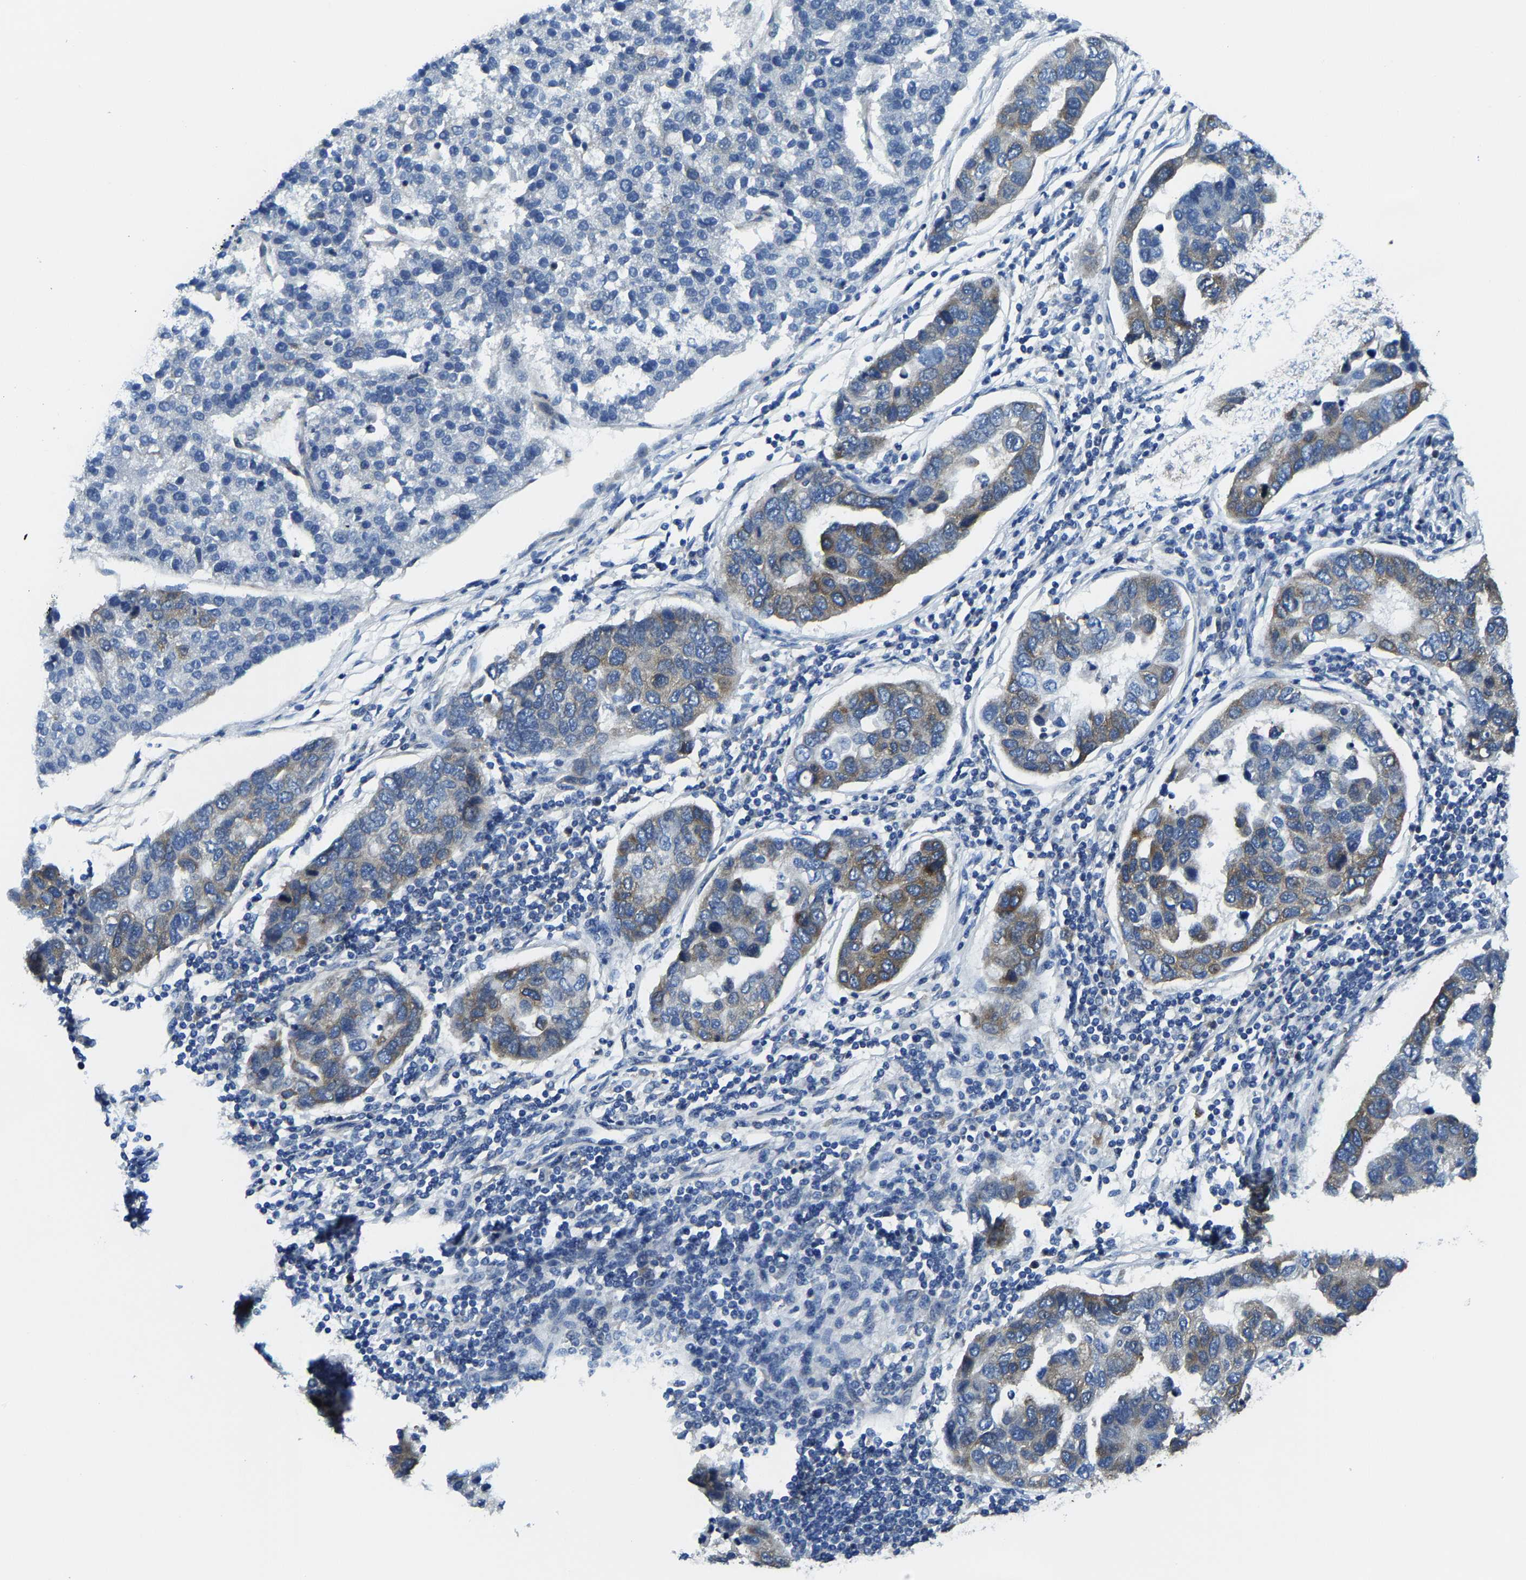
{"staining": {"intensity": "weak", "quantity": "25%-75%", "location": "cytoplasmic/membranous"}, "tissue": "pancreatic cancer", "cell_type": "Tumor cells", "image_type": "cancer", "snomed": [{"axis": "morphology", "description": "Adenocarcinoma, NOS"}, {"axis": "topography", "description": "Pancreas"}], "caption": "Adenocarcinoma (pancreatic) stained with immunohistochemistry (IHC) shows weak cytoplasmic/membranous expression in about 25%-75% of tumor cells.", "gene": "G3BP2", "patient": {"sex": "female", "age": 61}}